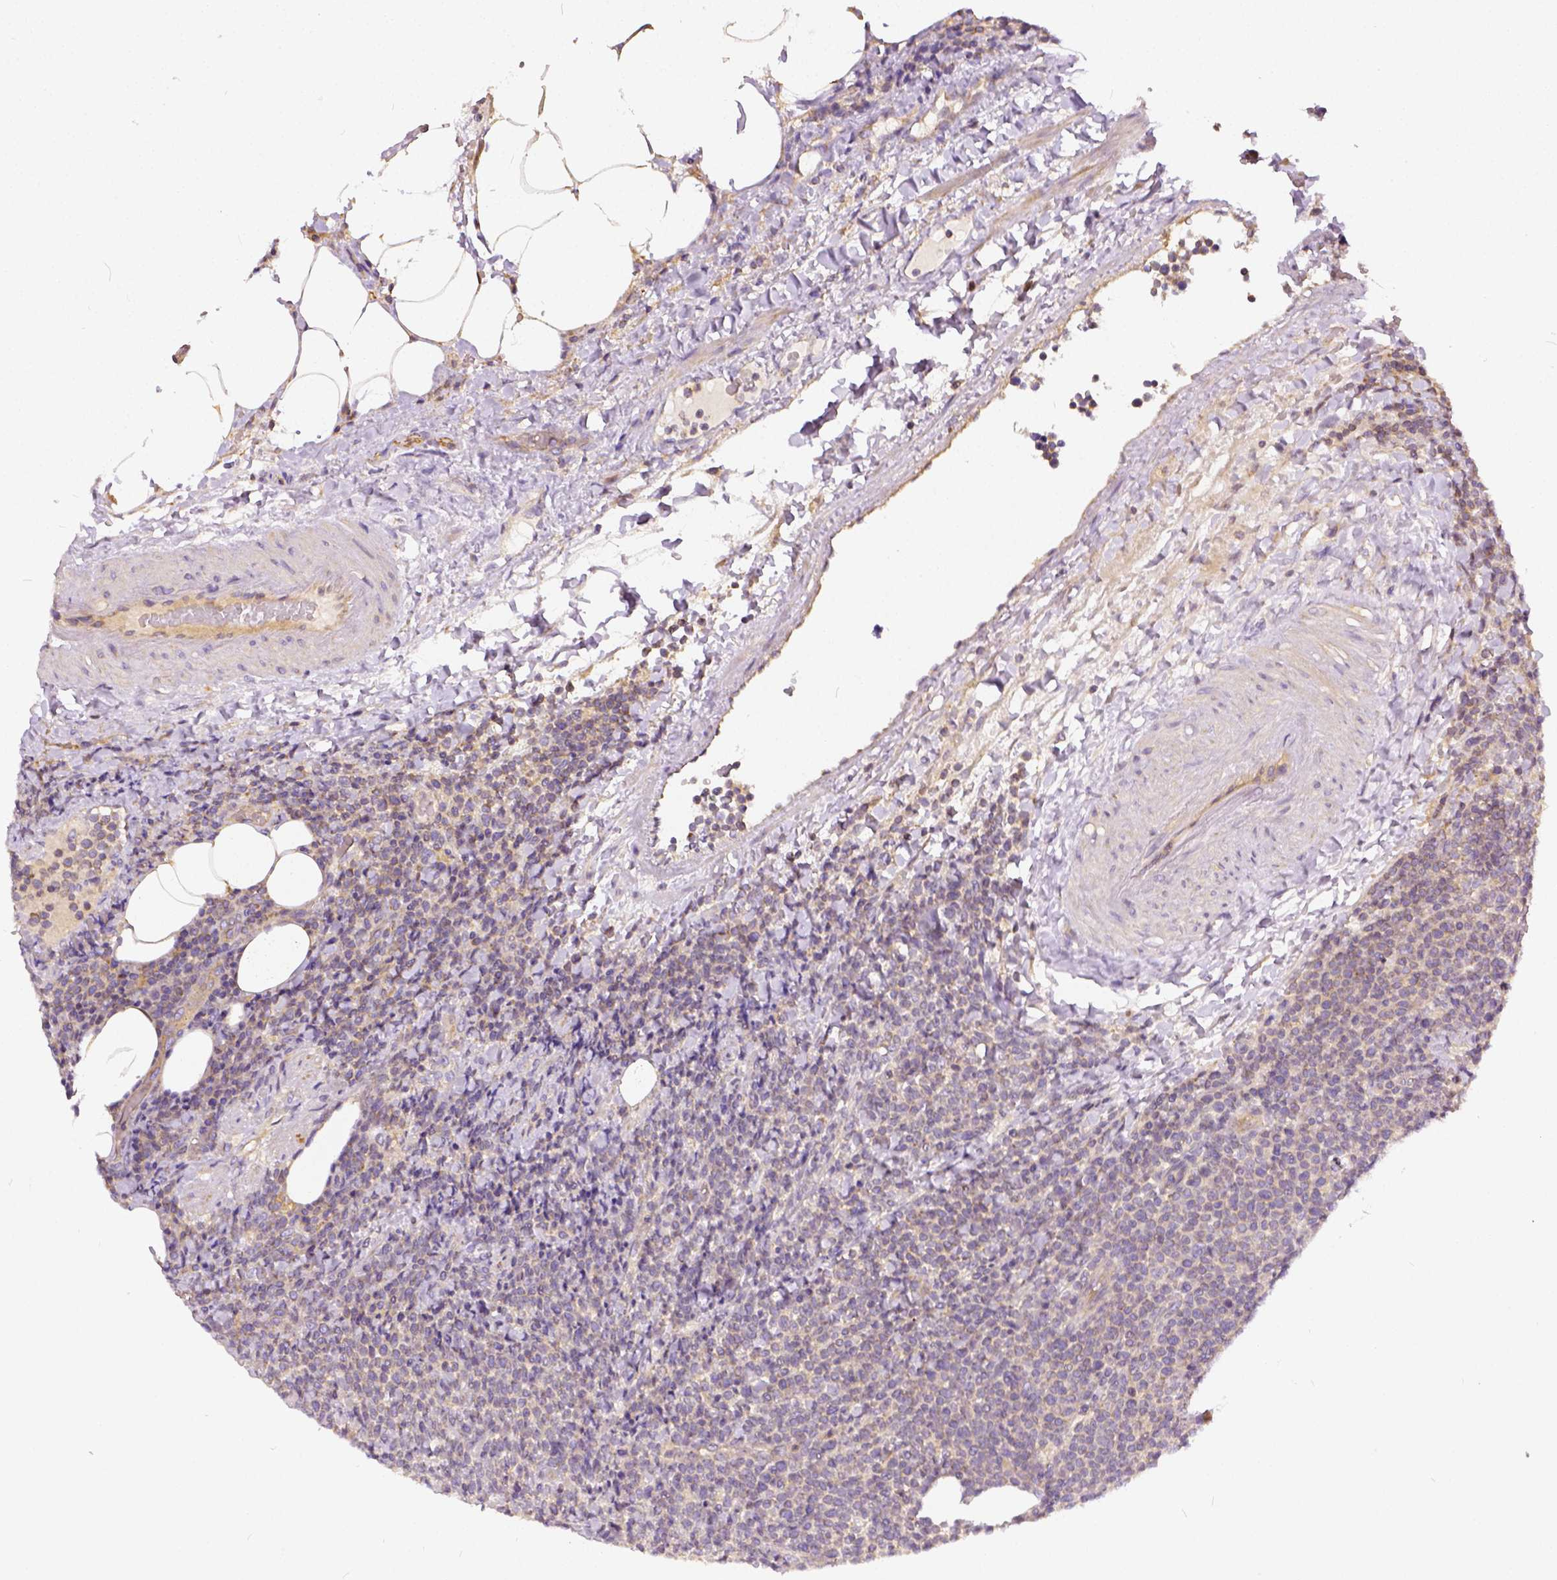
{"staining": {"intensity": "negative", "quantity": "none", "location": "none"}, "tissue": "lymphoma", "cell_type": "Tumor cells", "image_type": "cancer", "snomed": [{"axis": "morphology", "description": "Malignant lymphoma, non-Hodgkin's type, High grade"}, {"axis": "topography", "description": "Lymph node"}], "caption": "Malignant lymphoma, non-Hodgkin's type (high-grade) was stained to show a protein in brown. There is no significant staining in tumor cells. (IHC, brightfield microscopy, high magnification).", "gene": "CADM4", "patient": {"sex": "male", "age": 61}}